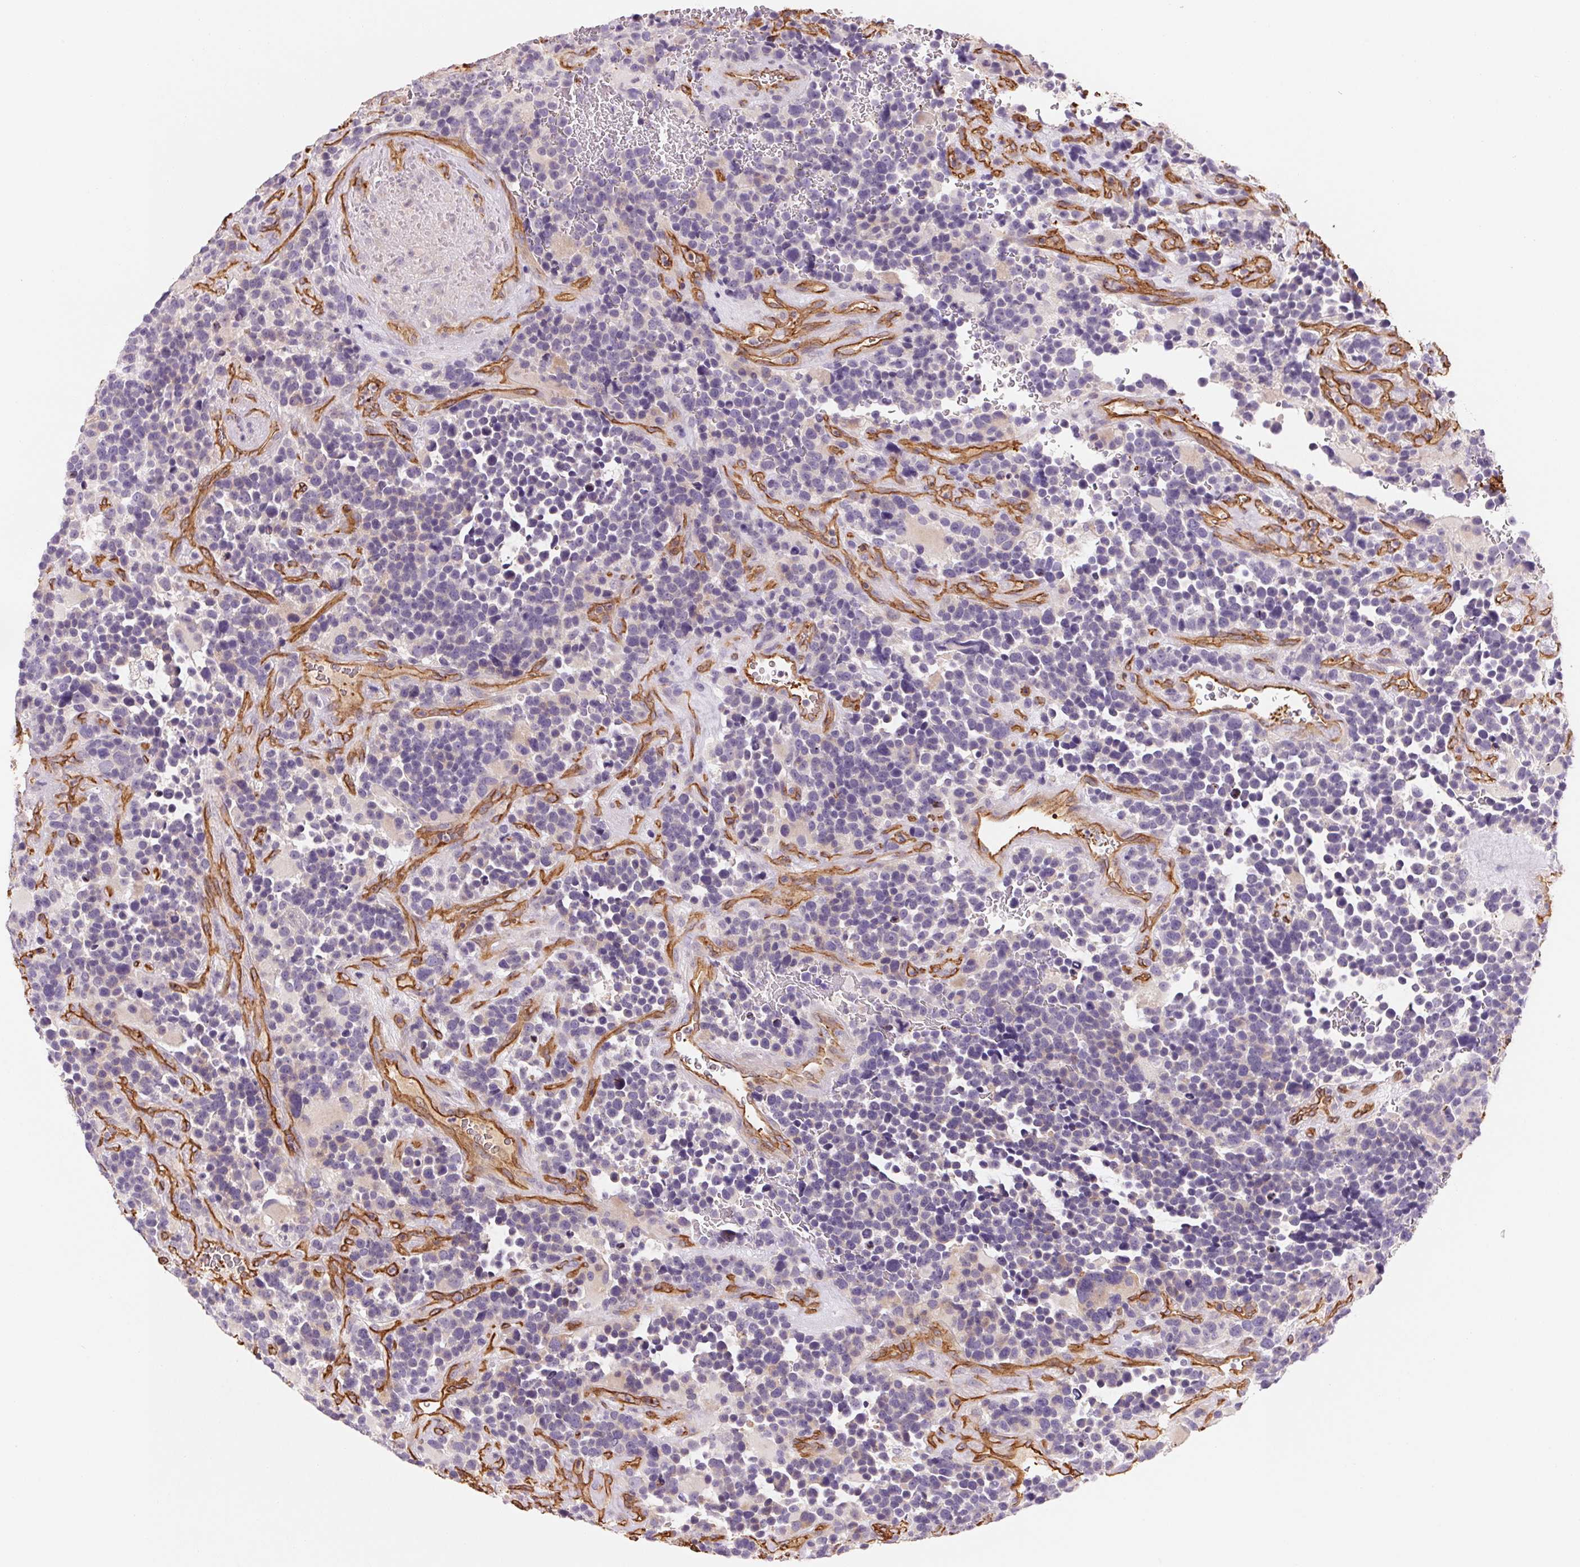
{"staining": {"intensity": "negative", "quantity": "none", "location": "none"}, "tissue": "glioma", "cell_type": "Tumor cells", "image_type": "cancer", "snomed": [{"axis": "morphology", "description": "Glioma, malignant, High grade"}, {"axis": "topography", "description": "Brain"}], "caption": "The IHC photomicrograph has no significant positivity in tumor cells of glioma tissue.", "gene": "ANKRD13B", "patient": {"sex": "male", "age": 33}}